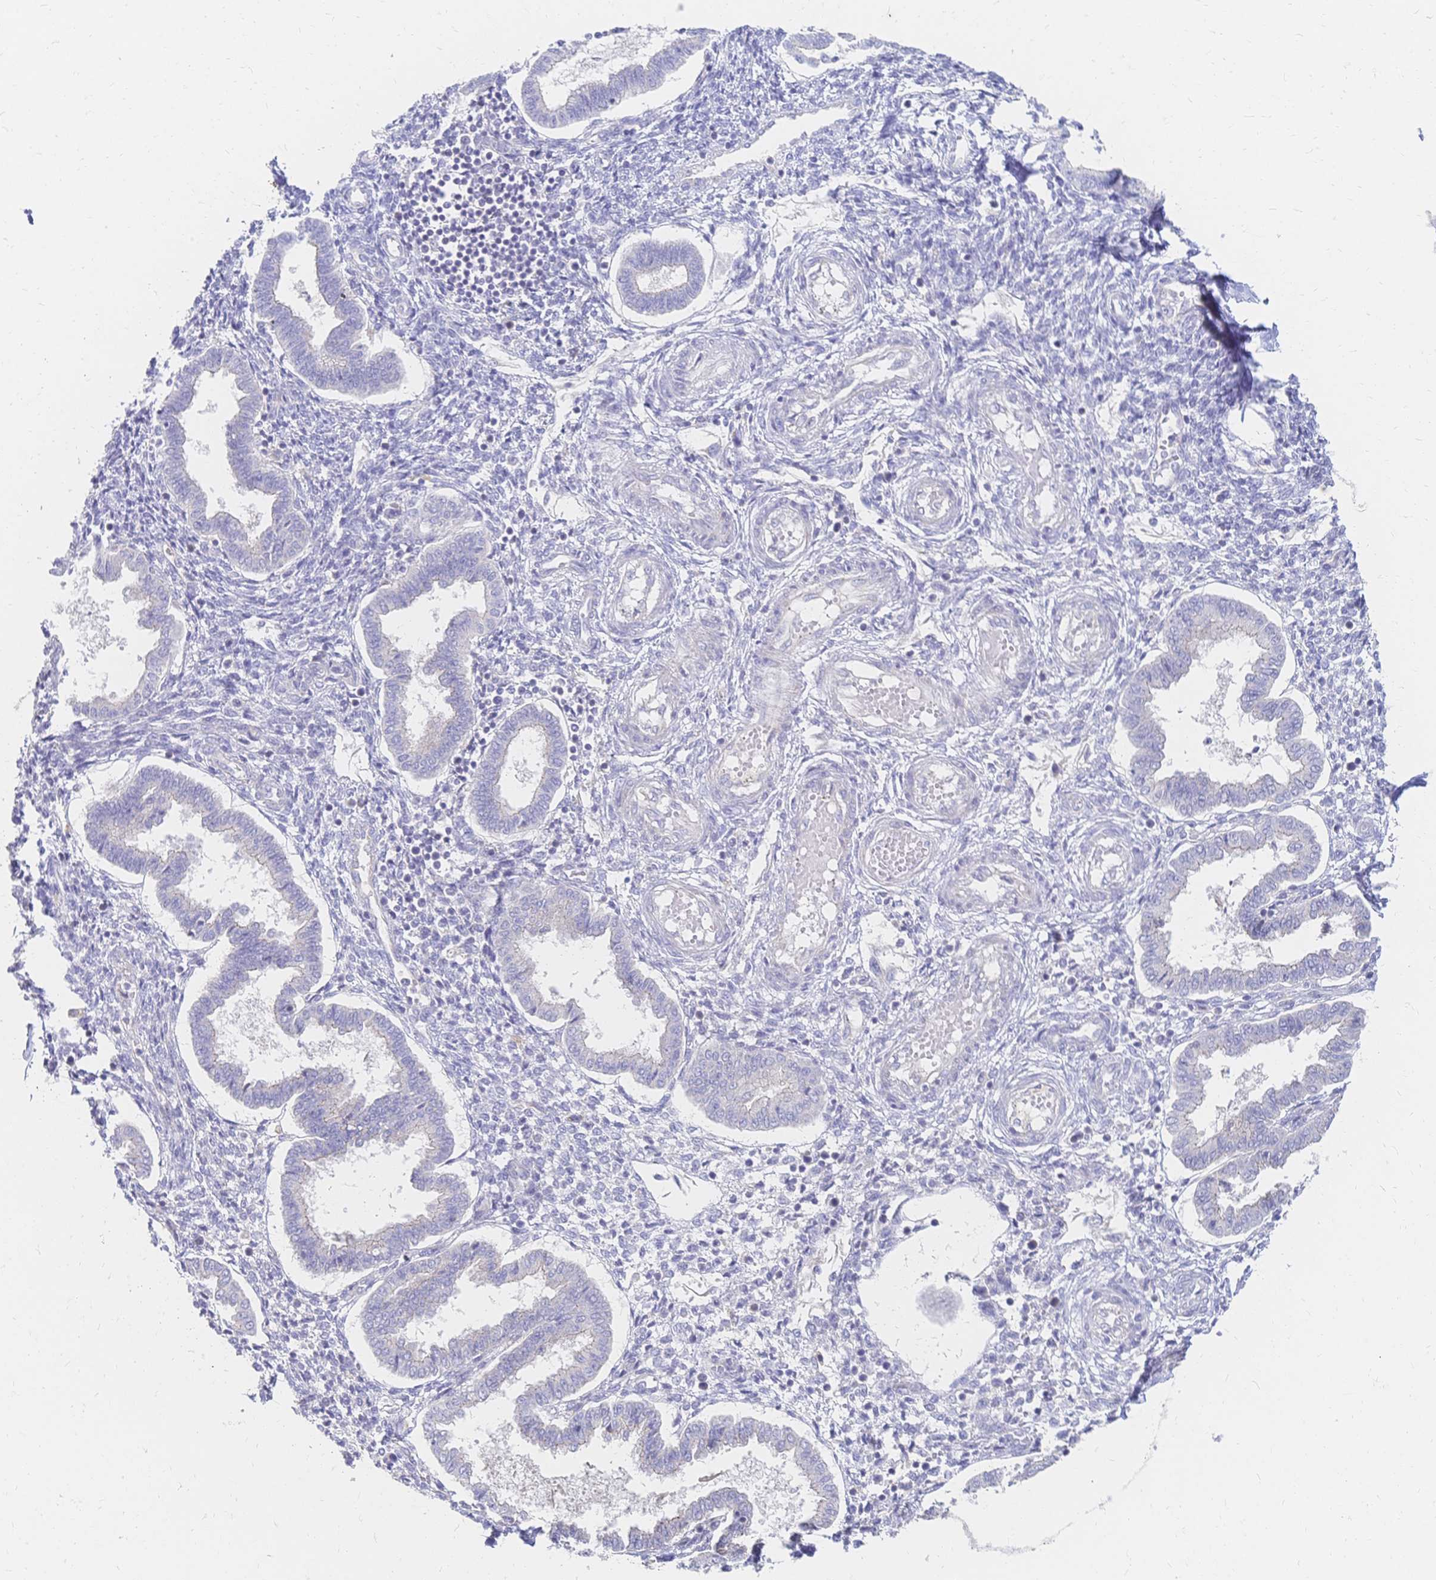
{"staining": {"intensity": "negative", "quantity": "none", "location": "none"}, "tissue": "endometrium", "cell_type": "Cells in endometrial stroma", "image_type": "normal", "snomed": [{"axis": "morphology", "description": "Normal tissue, NOS"}, {"axis": "topography", "description": "Endometrium"}], "caption": "Immunohistochemistry image of unremarkable endometrium: endometrium stained with DAB (3,3'-diaminobenzidine) displays no significant protein positivity in cells in endometrial stroma.", "gene": "VWC2L", "patient": {"sex": "female", "age": 24}}